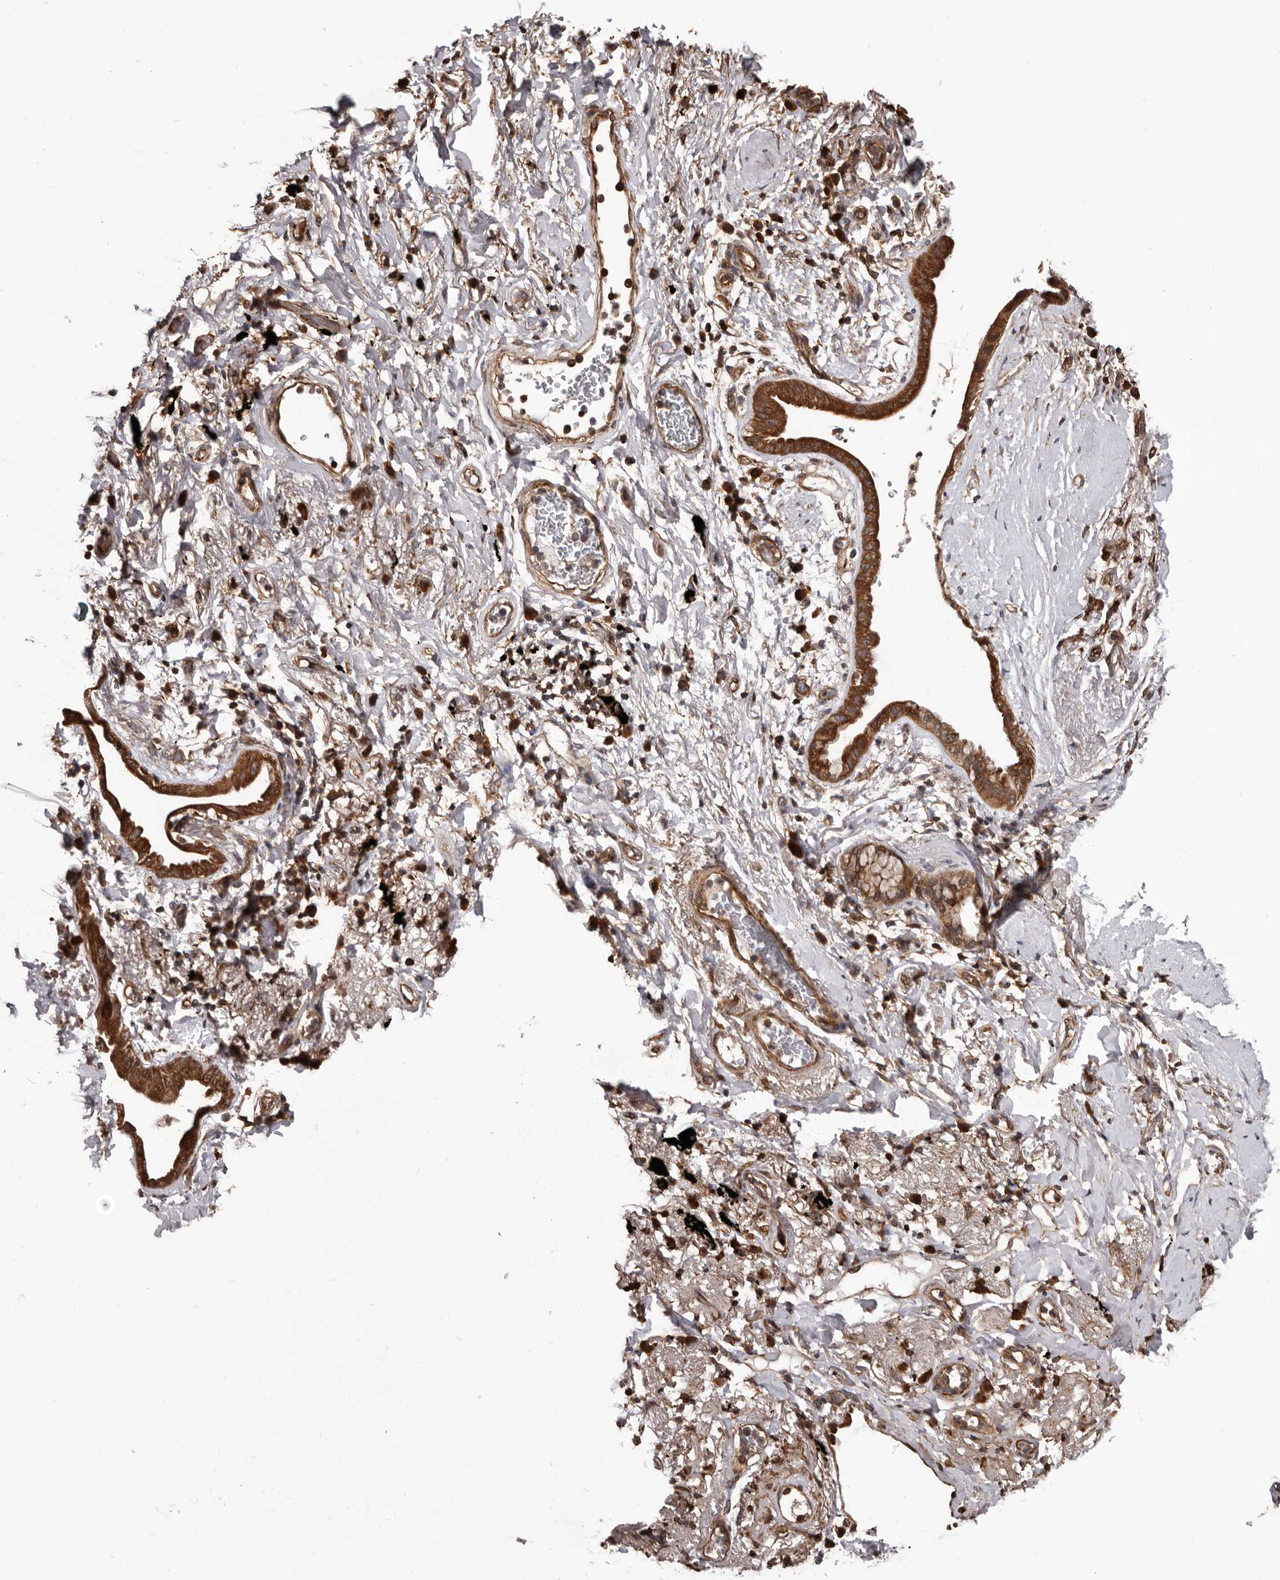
{"staining": {"intensity": "strong", "quantity": ">75%", "location": "cytoplasmic/membranous"}, "tissue": "lung cancer", "cell_type": "Tumor cells", "image_type": "cancer", "snomed": [{"axis": "morphology", "description": "Adenocarcinoma, NOS"}, {"axis": "topography", "description": "Lung"}], "caption": "High-magnification brightfield microscopy of lung cancer stained with DAB (3,3'-diaminobenzidine) (brown) and counterstained with hematoxylin (blue). tumor cells exhibit strong cytoplasmic/membranous positivity is present in approximately>75% of cells.", "gene": "ADAMTS2", "patient": {"sex": "female", "age": 70}}